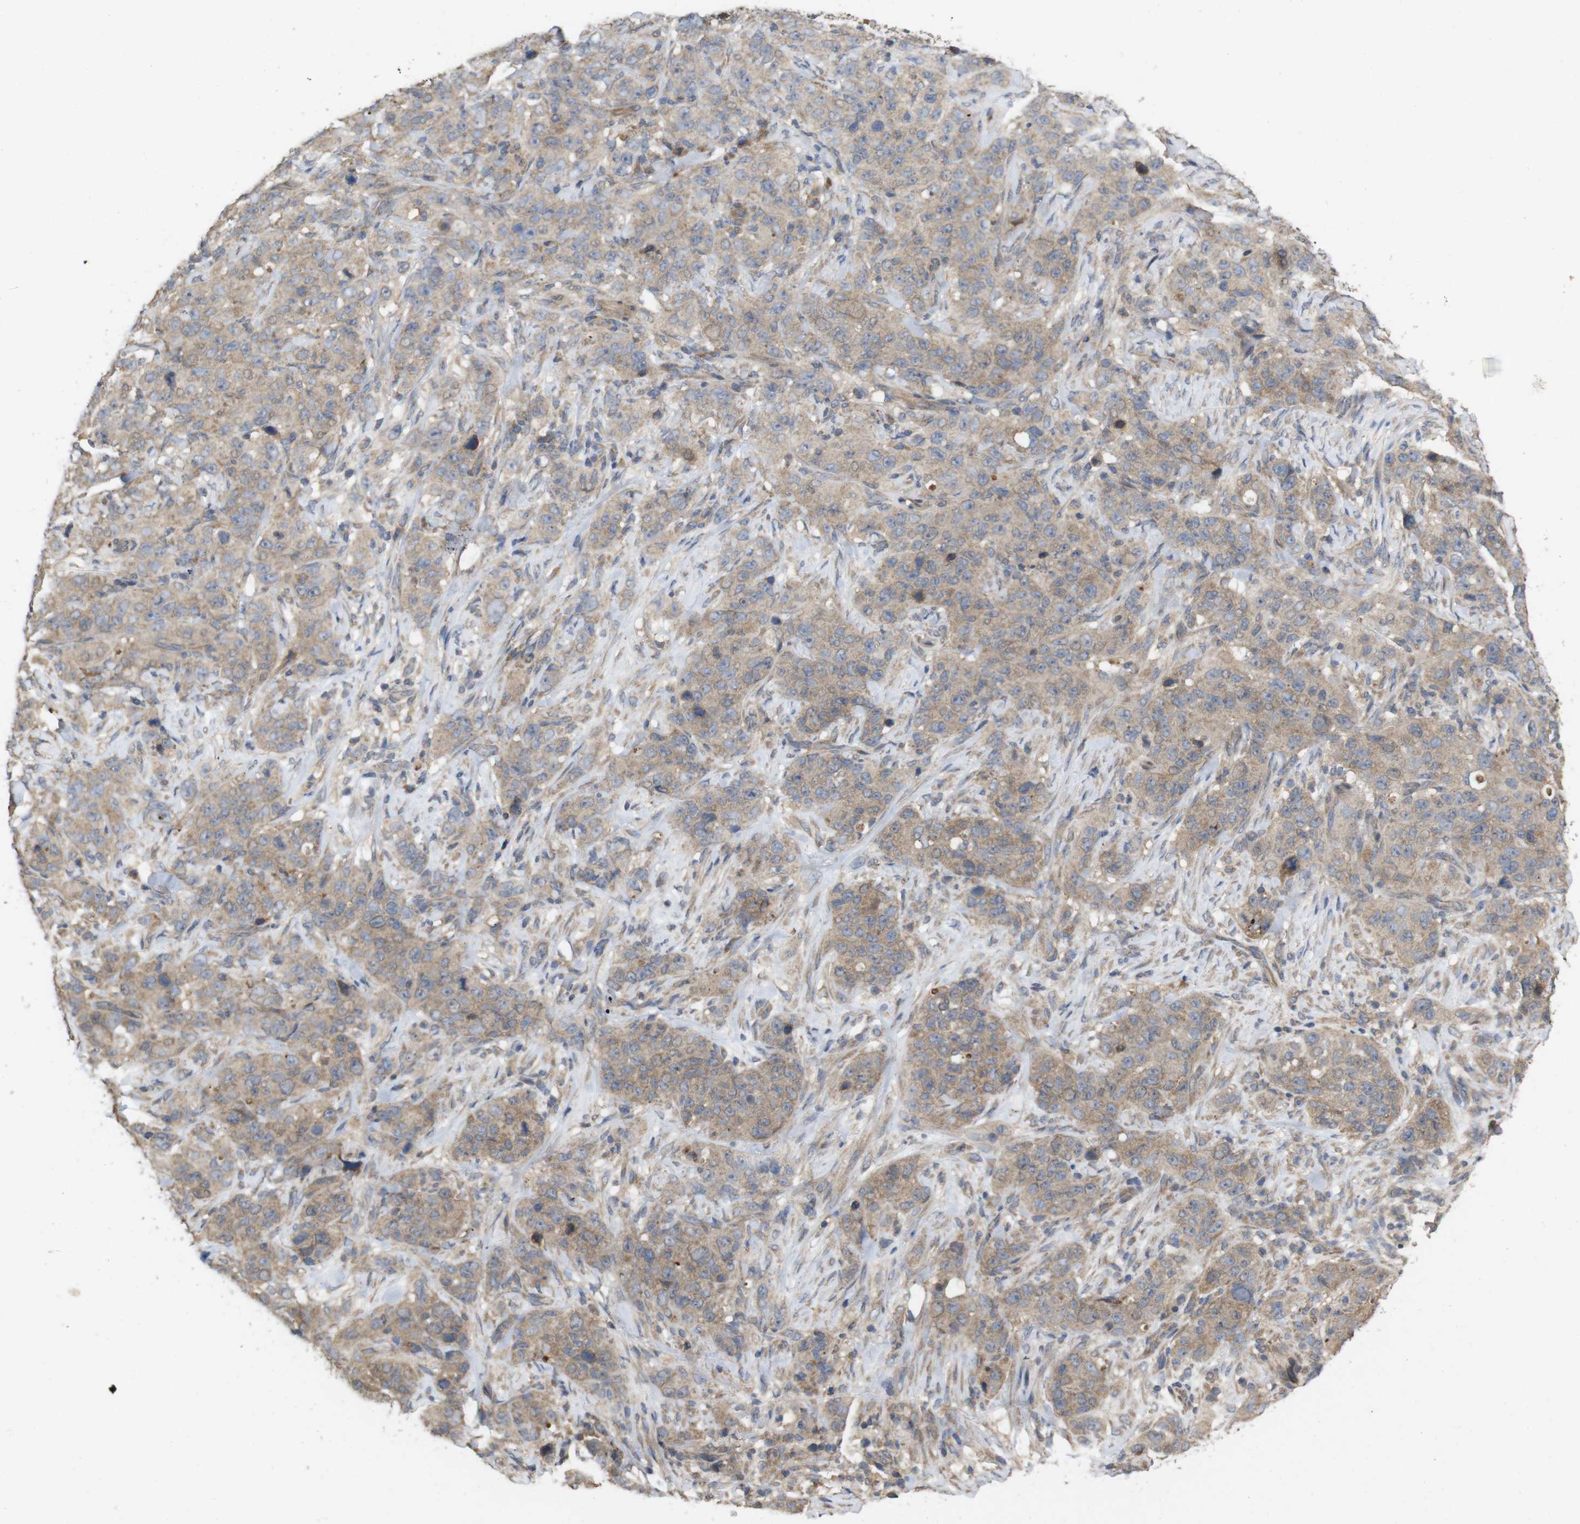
{"staining": {"intensity": "weak", "quantity": ">75%", "location": "cytoplasmic/membranous"}, "tissue": "stomach cancer", "cell_type": "Tumor cells", "image_type": "cancer", "snomed": [{"axis": "morphology", "description": "Adenocarcinoma, NOS"}, {"axis": "topography", "description": "Stomach"}], "caption": "This histopathology image exhibits adenocarcinoma (stomach) stained with immunohistochemistry to label a protein in brown. The cytoplasmic/membranous of tumor cells show weak positivity for the protein. Nuclei are counter-stained blue.", "gene": "KCNS3", "patient": {"sex": "male", "age": 48}}